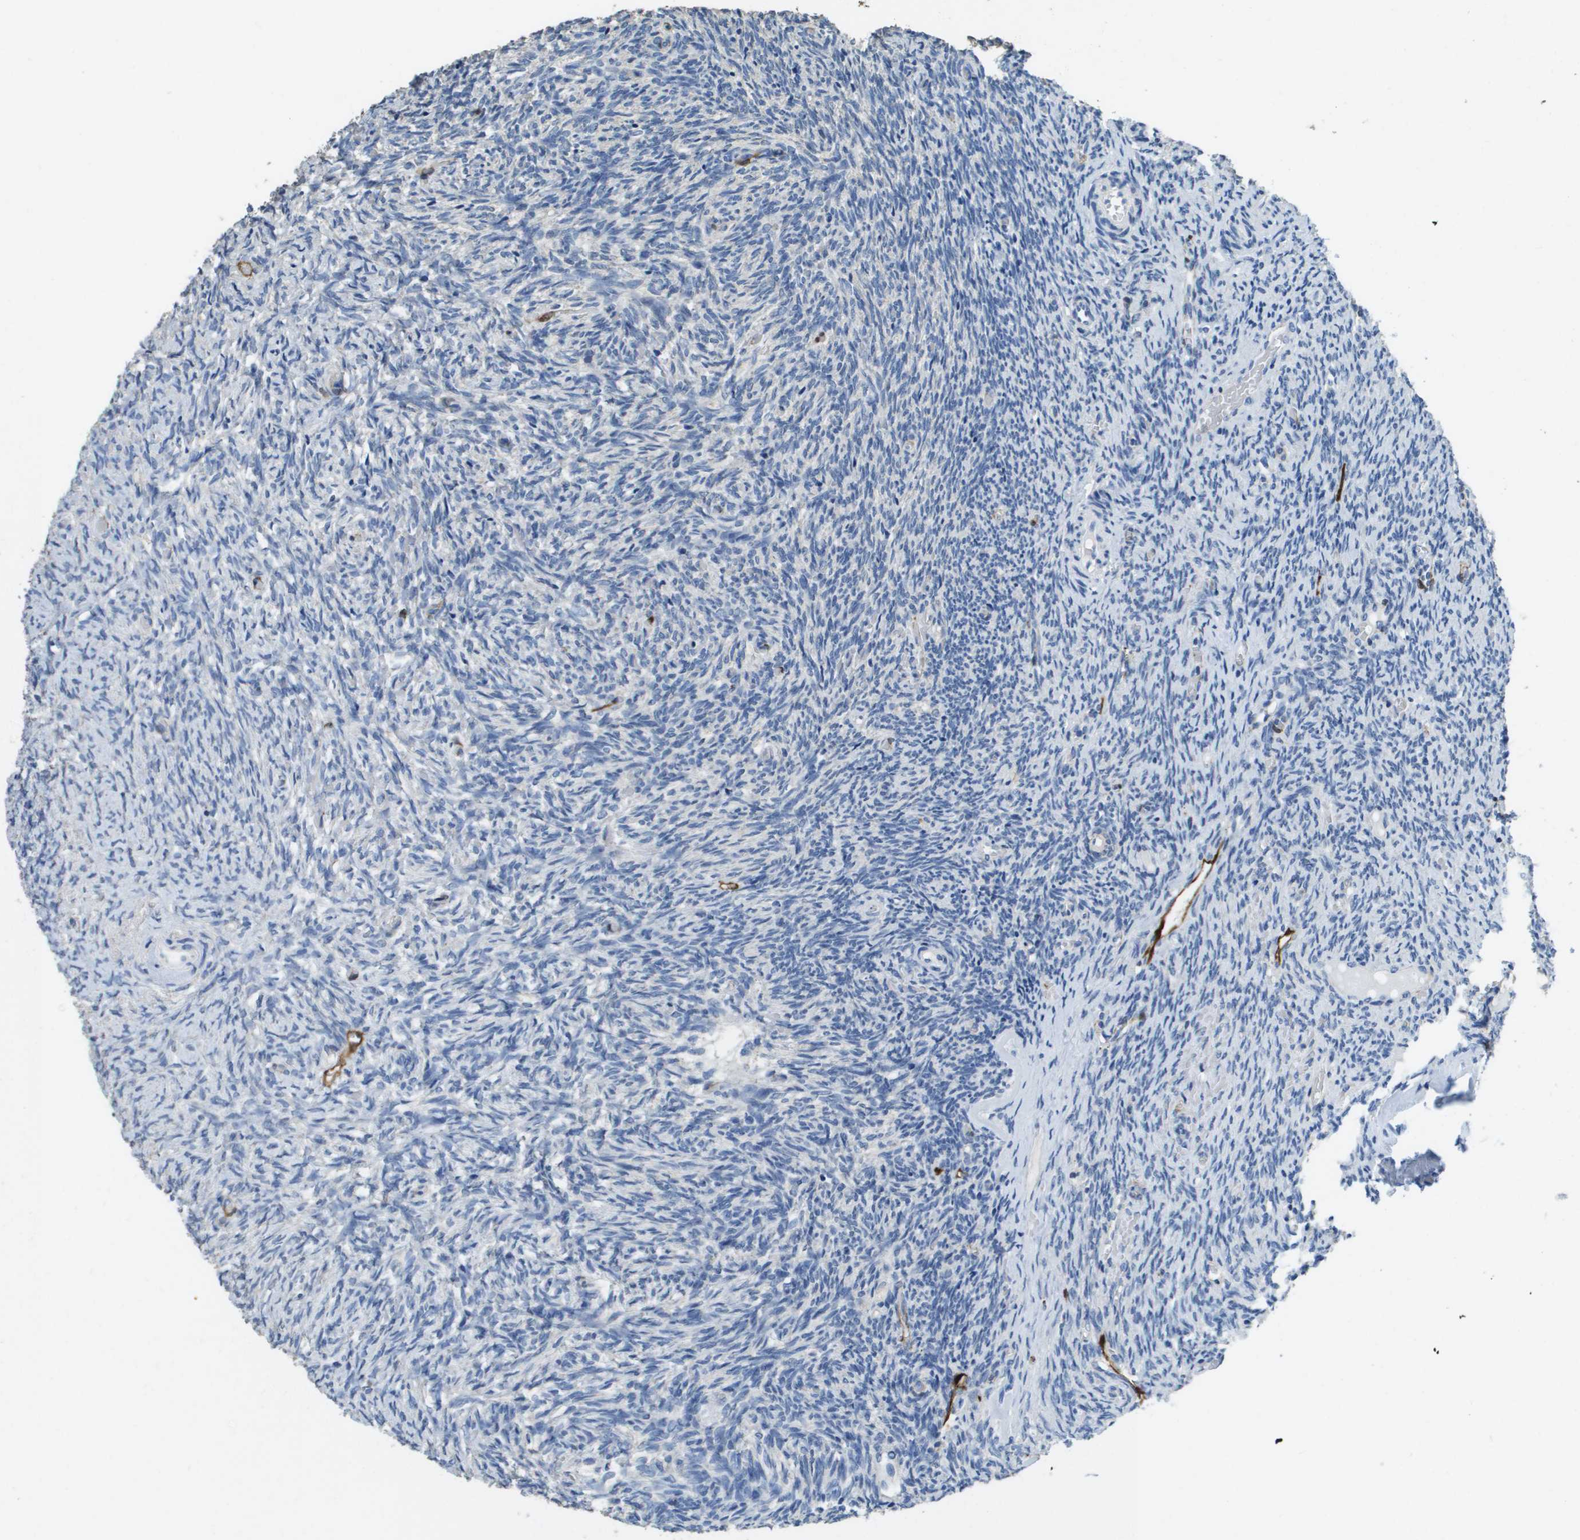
{"staining": {"intensity": "negative", "quantity": "none", "location": "none"}, "tissue": "ovary", "cell_type": "Ovarian stroma cells", "image_type": "normal", "snomed": [{"axis": "morphology", "description": "Normal tissue, NOS"}, {"axis": "topography", "description": "Ovary"}], "caption": "An immunohistochemistry photomicrograph of normal ovary is shown. There is no staining in ovarian stroma cells of ovary.", "gene": "FABP5", "patient": {"sex": "female", "age": 41}}